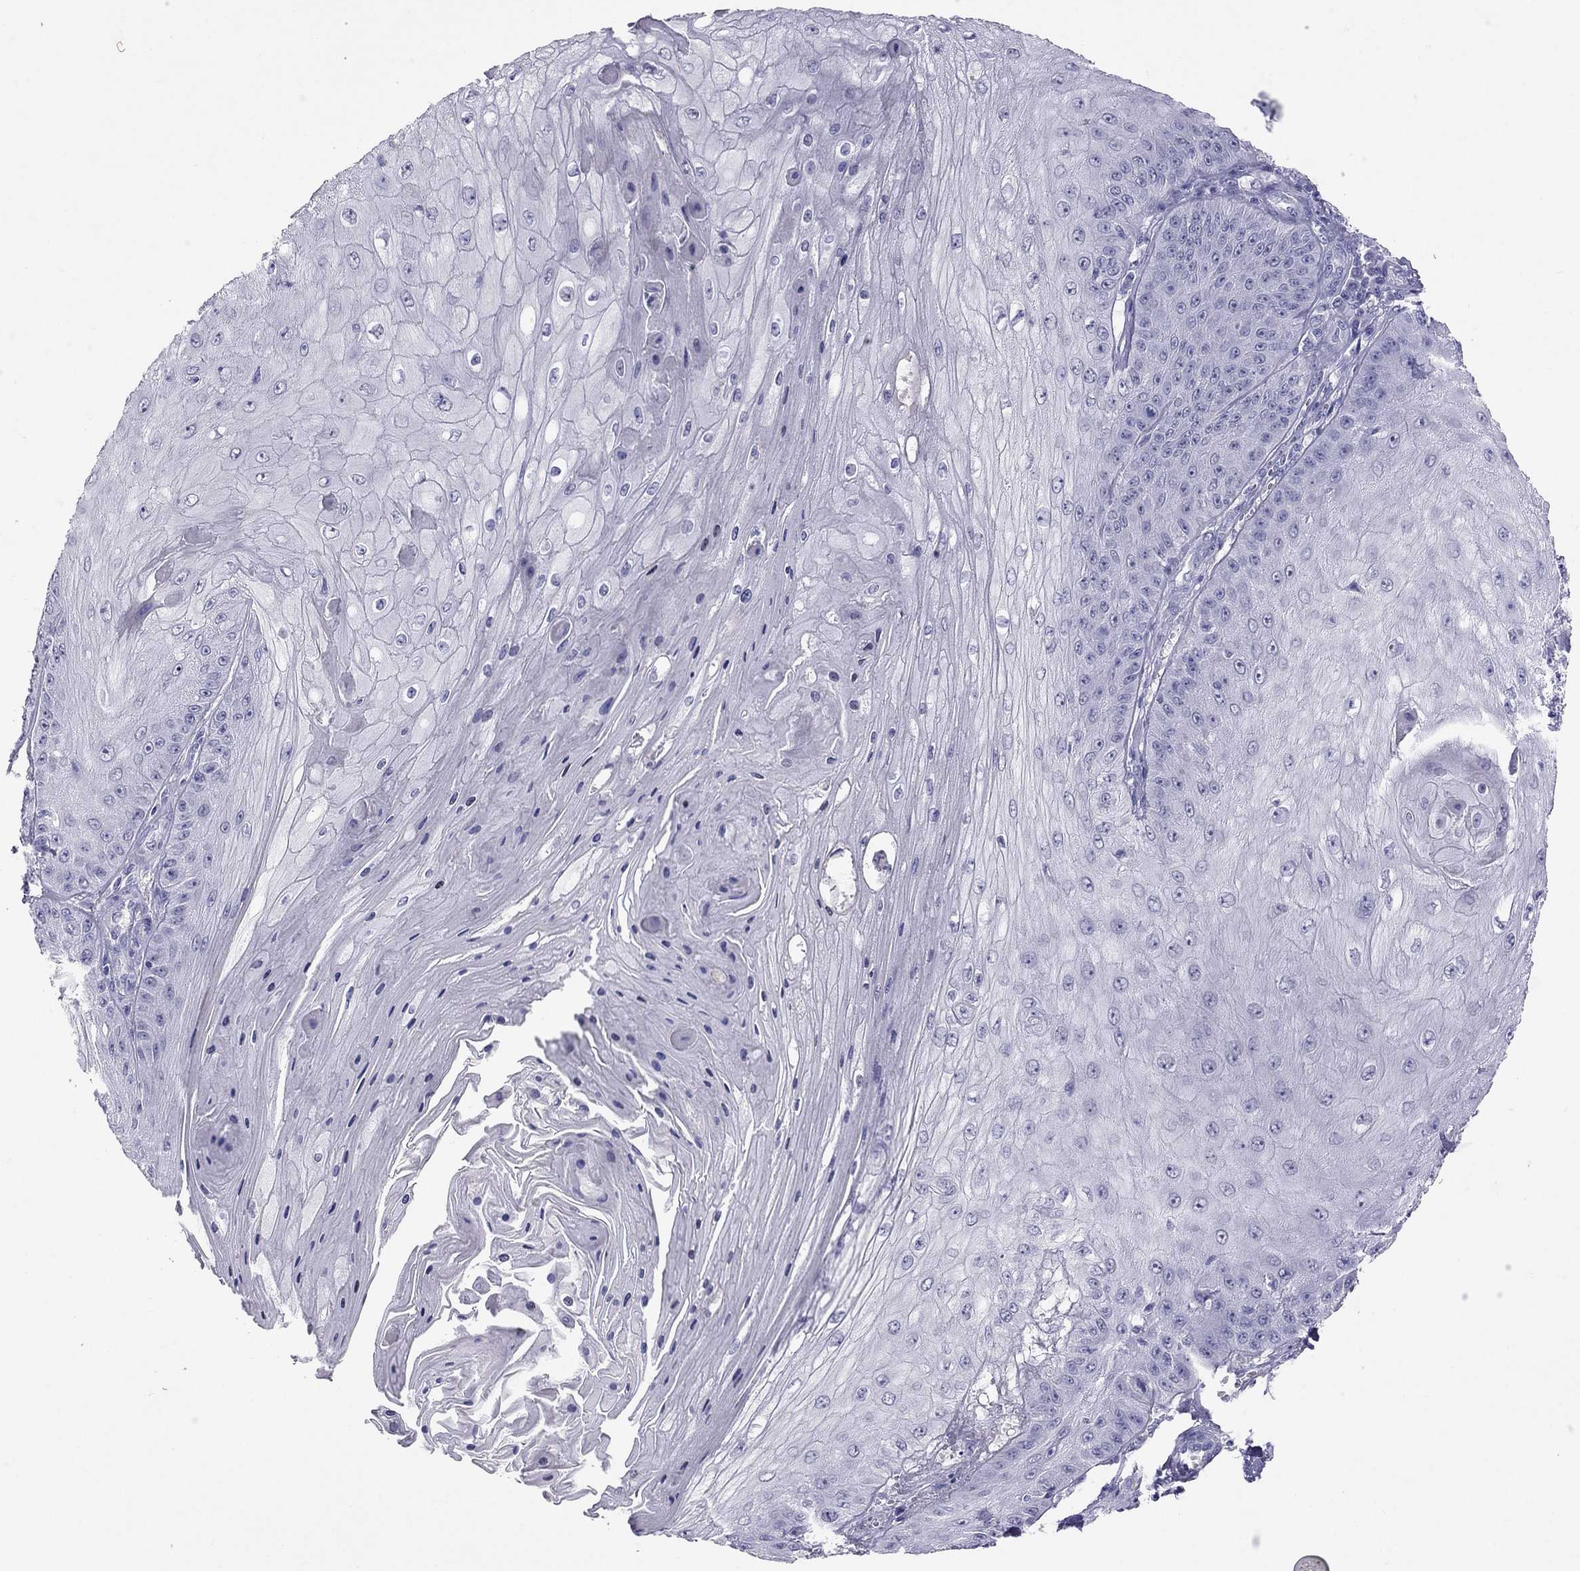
{"staining": {"intensity": "negative", "quantity": "none", "location": "none"}, "tissue": "skin cancer", "cell_type": "Tumor cells", "image_type": "cancer", "snomed": [{"axis": "morphology", "description": "Squamous cell carcinoma, NOS"}, {"axis": "topography", "description": "Skin"}], "caption": "Skin squamous cell carcinoma stained for a protein using IHC shows no expression tumor cells.", "gene": "PSMB11", "patient": {"sex": "male", "age": 70}}